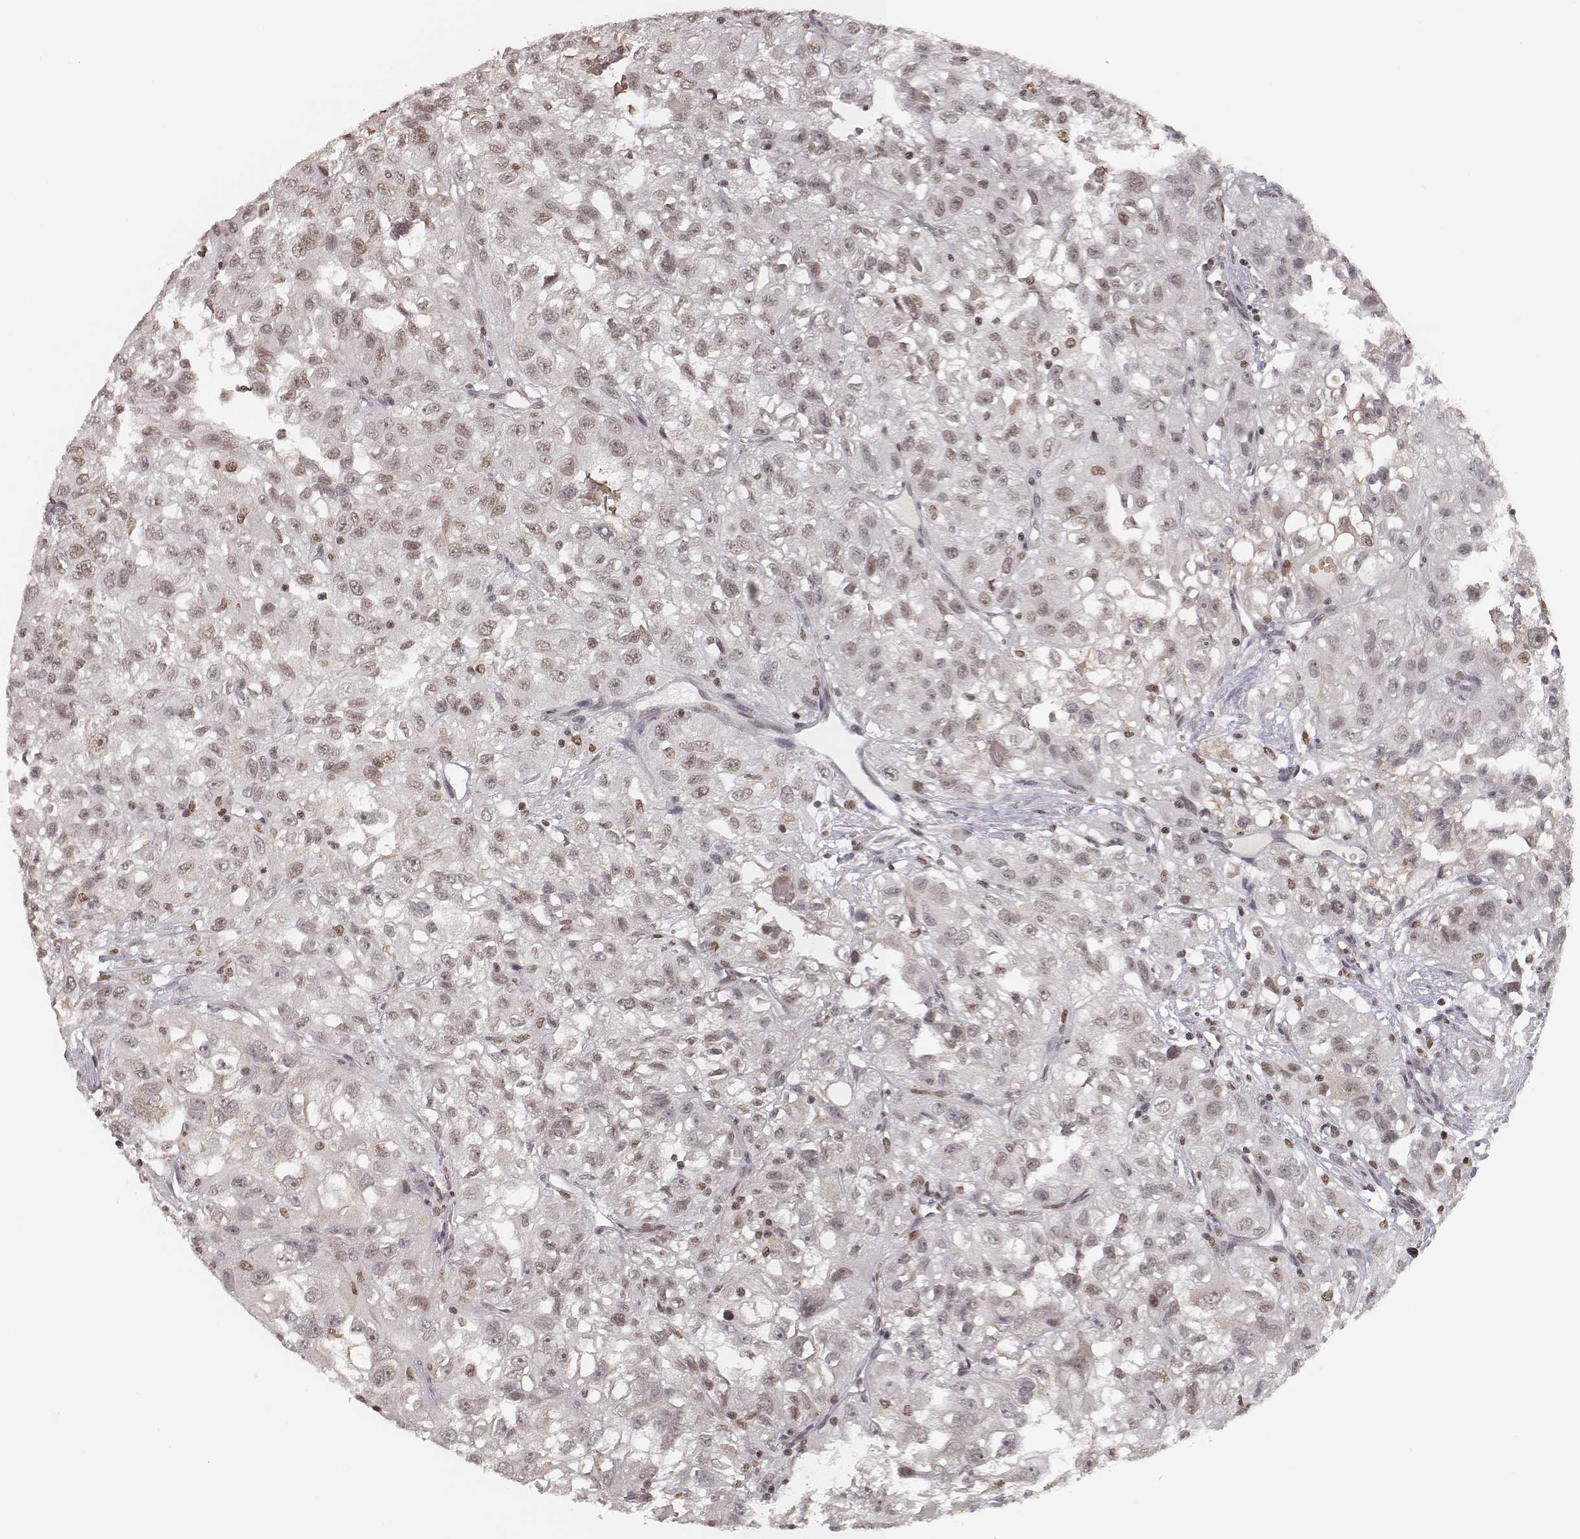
{"staining": {"intensity": "weak", "quantity": ">75%", "location": "nuclear"}, "tissue": "renal cancer", "cell_type": "Tumor cells", "image_type": "cancer", "snomed": [{"axis": "morphology", "description": "Adenocarcinoma, NOS"}, {"axis": "topography", "description": "Kidney"}], "caption": "IHC of human renal cancer reveals low levels of weak nuclear positivity in approximately >75% of tumor cells.", "gene": "HMGA2", "patient": {"sex": "male", "age": 64}}